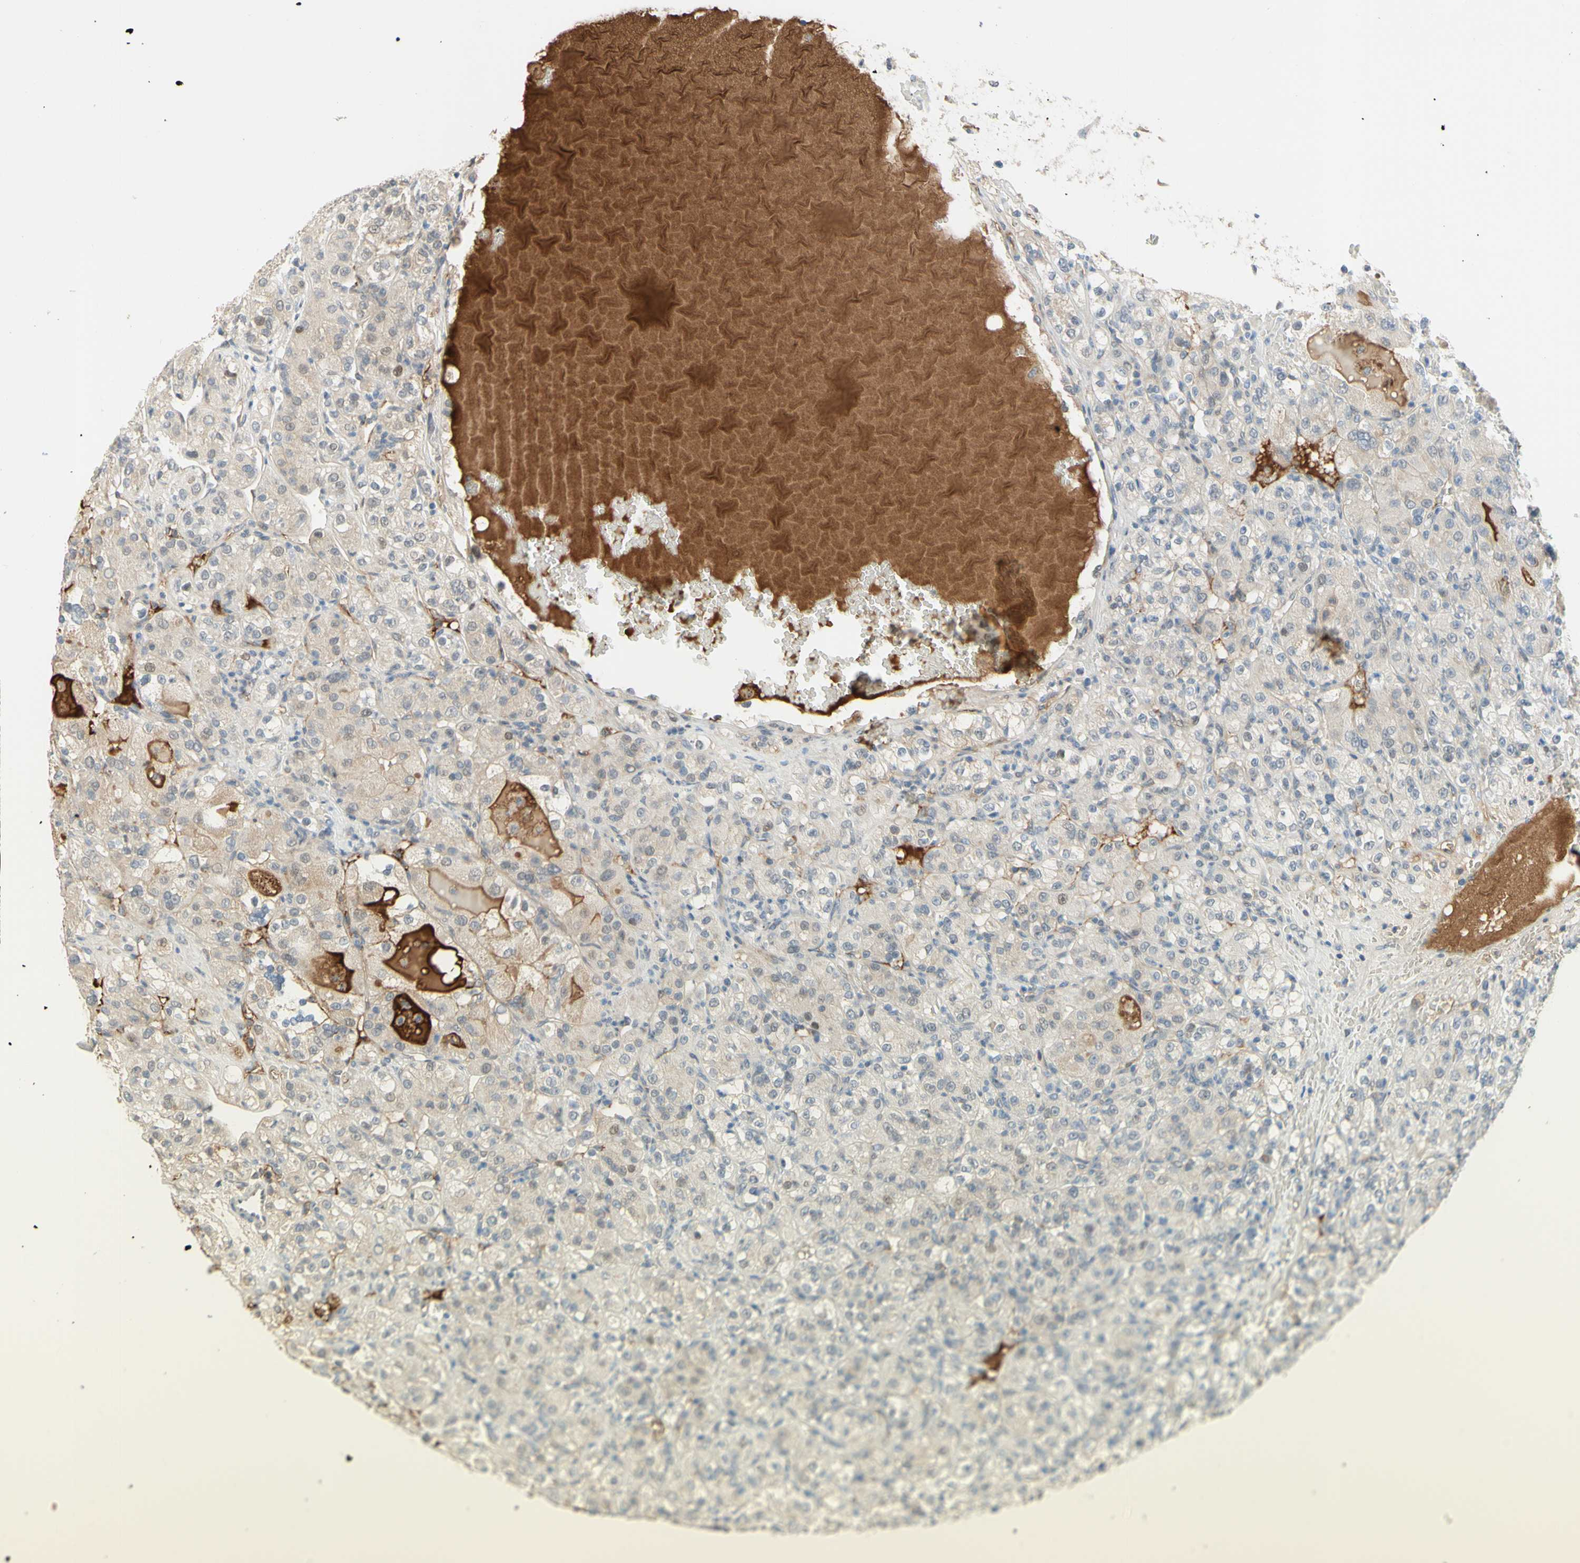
{"staining": {"intensity": "negative", "quantity": "none", "location": "none"}, "tissue": "renal cancer", "cell_type": "Tumor cells", "image_type": "cancer", "snomed": [{"axis": "morphology", "description": "Adenocarcinoma, NOS"}, {"axis": "topography", "description": "Kidney"}], "caption": "Tumor cells are negative for brown protein staining in renal adenocarcinoma.", "gene": "ANGPT2", "patient": {"sex": "male", "age": 61}}